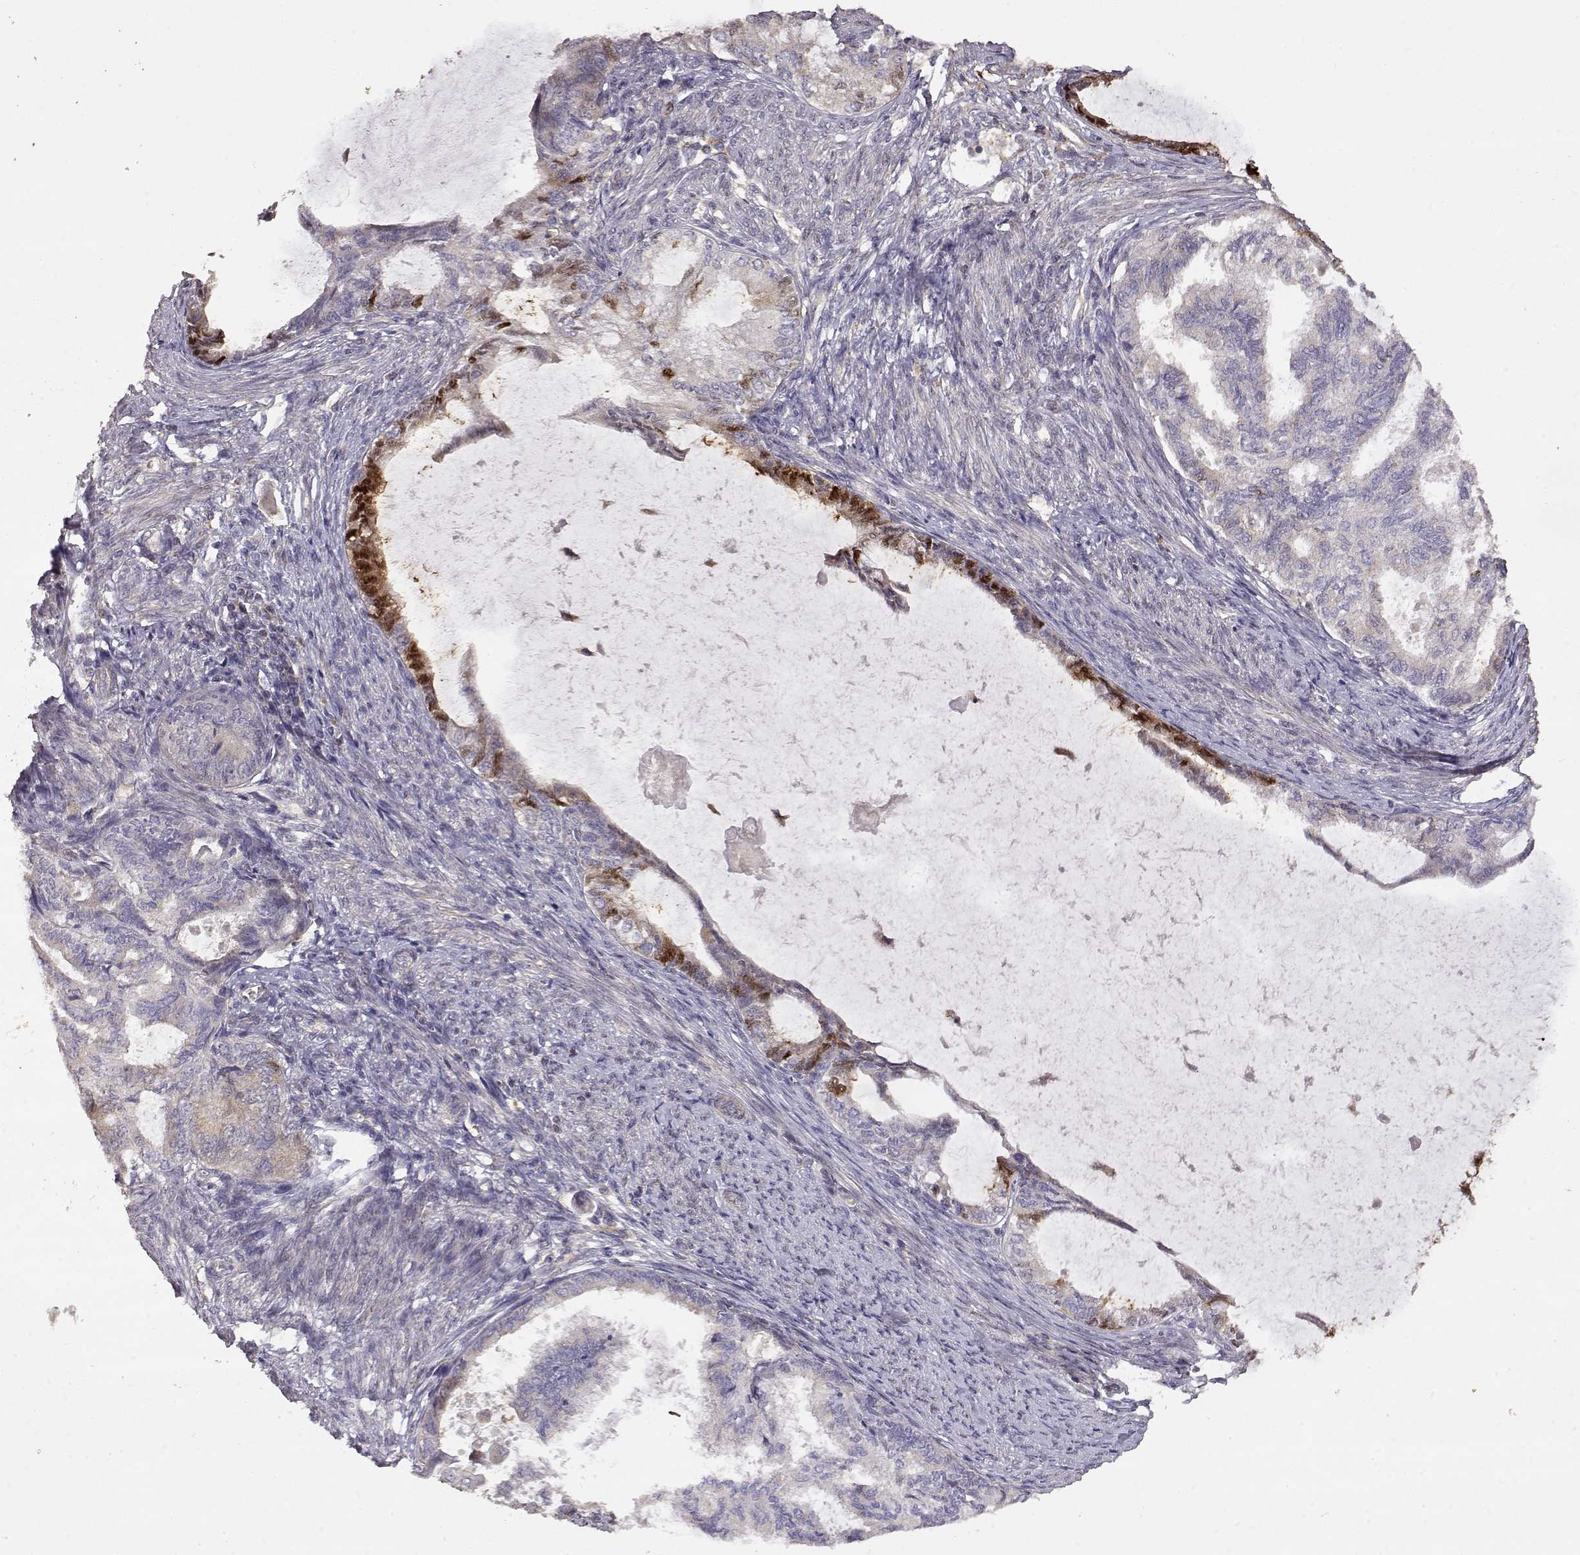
{"staining": {"intensity": "weak", "quantity": "<25%", "location": "cytoplasmic/membranous"}, "tissue": "endometrial cancer", "cell_type": "Tumor cells", "image_type": "cancer", "snomed": [{"axis": "morphology", "description": "Adenocarcinoma, NOS"}, {"axis": "topography", "description": "Endometrium"}], "caption": "Tumor cells show no significant protein positivity in endometrial cancer (adenocarcinoma).", "gene": "CRIM1", "patient": {"sex": "female", "age": 86}}